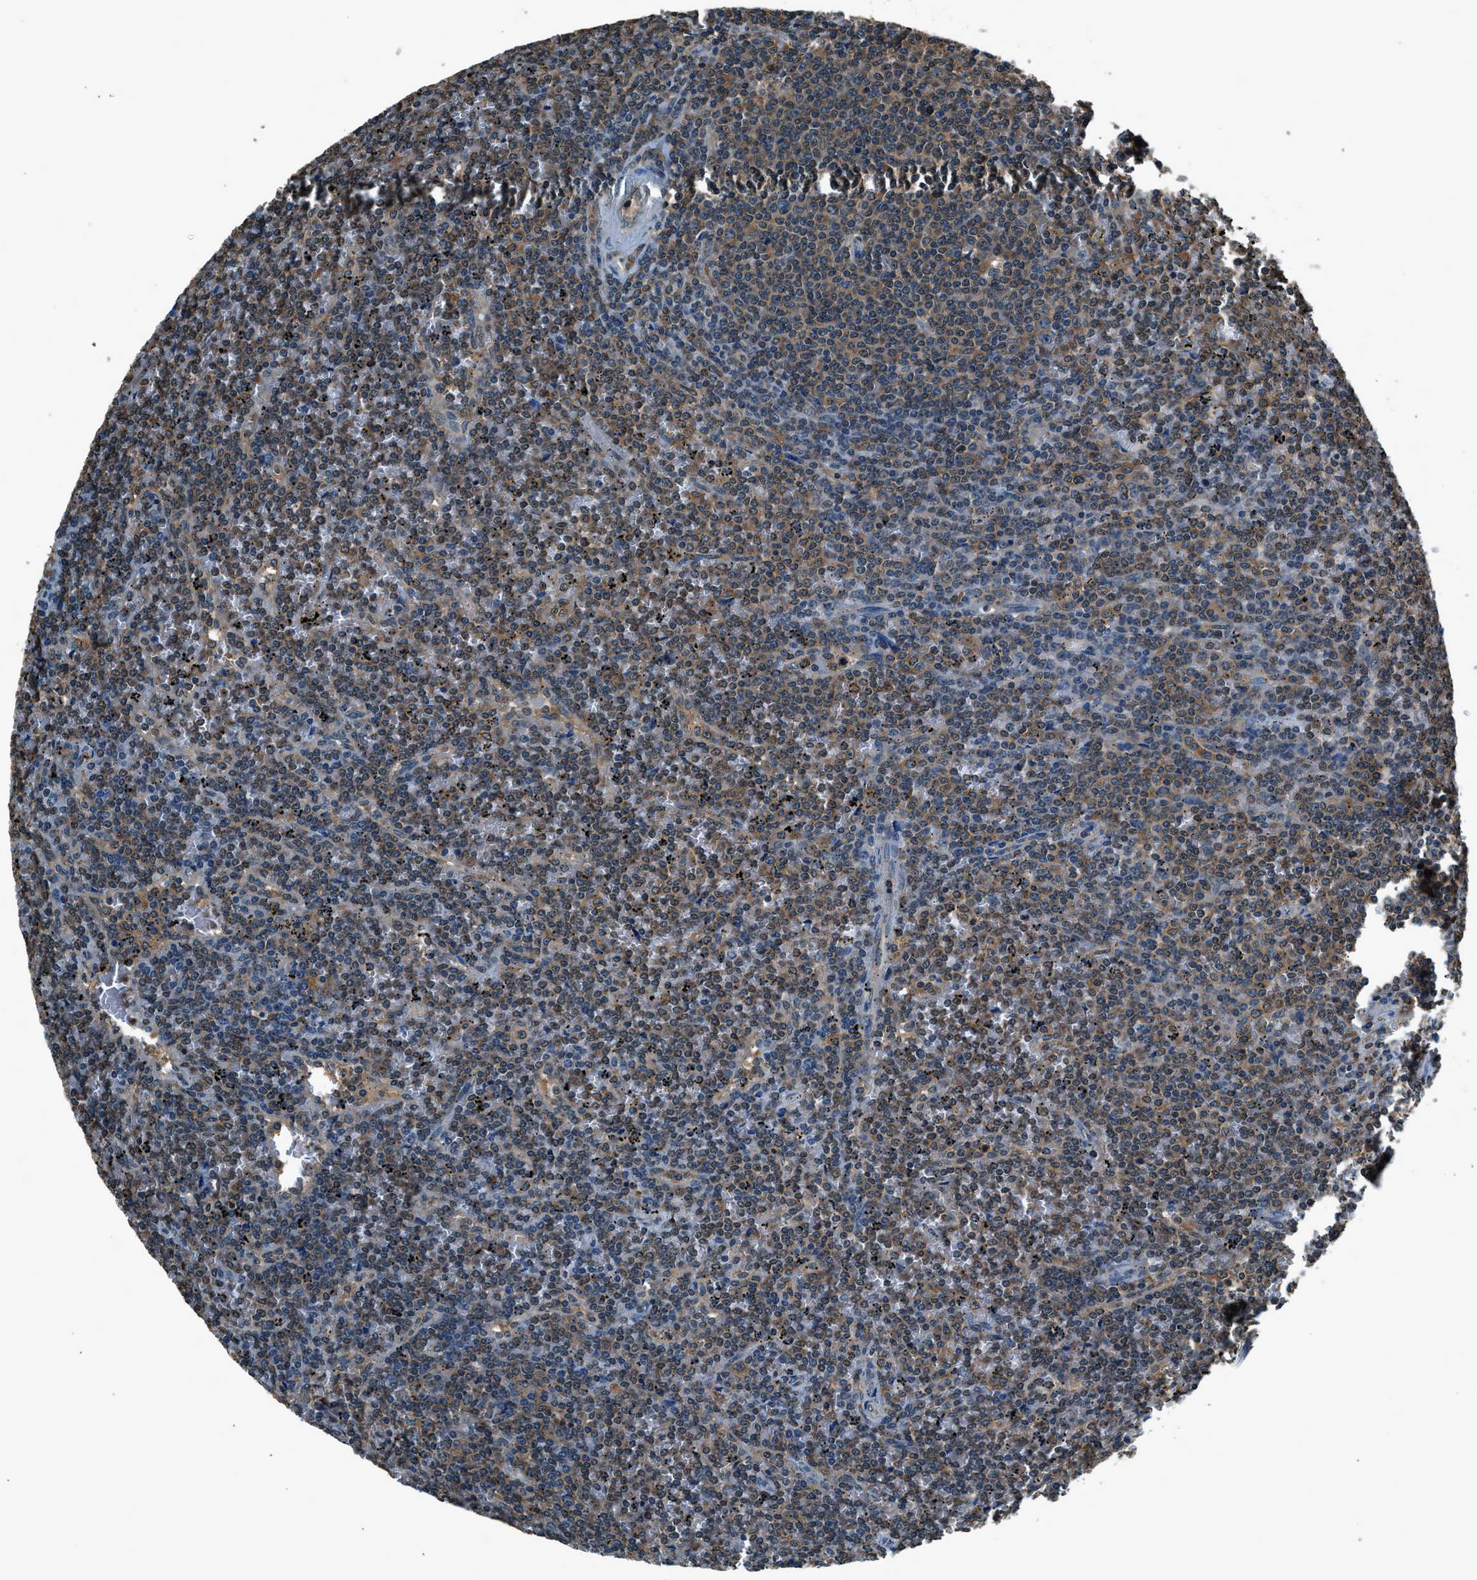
{"staining": {"intensity": "moderate", "quantity": ">75%", "location": "cytoplasmic/membranous"}, "tissue": "lymphoma", "cell_type": "Tumor cells", "image_type": "cancer", "snomed": [{"axis": "morphology", "description": "Malignant lymphoma, non-Hodgkin's type, Low grade"}, {"axis": "topography", "description": "Spleen"}], "caption": "IHC staining of malignant lymphoma, non-Hodgkin's type (low-grade), which displays medium levels of moderate cytoplasmic/membranous staining in about >75% of tumor cells indicating moderate cytoplasmic/membranous protein positivity. The staining was performed using DAB (brown) for protein detection and nuclei were counterstained in hematoxylin (blue).", "gene": "ARFGAP2", "patient": {"sex": "female", "age": 19}}